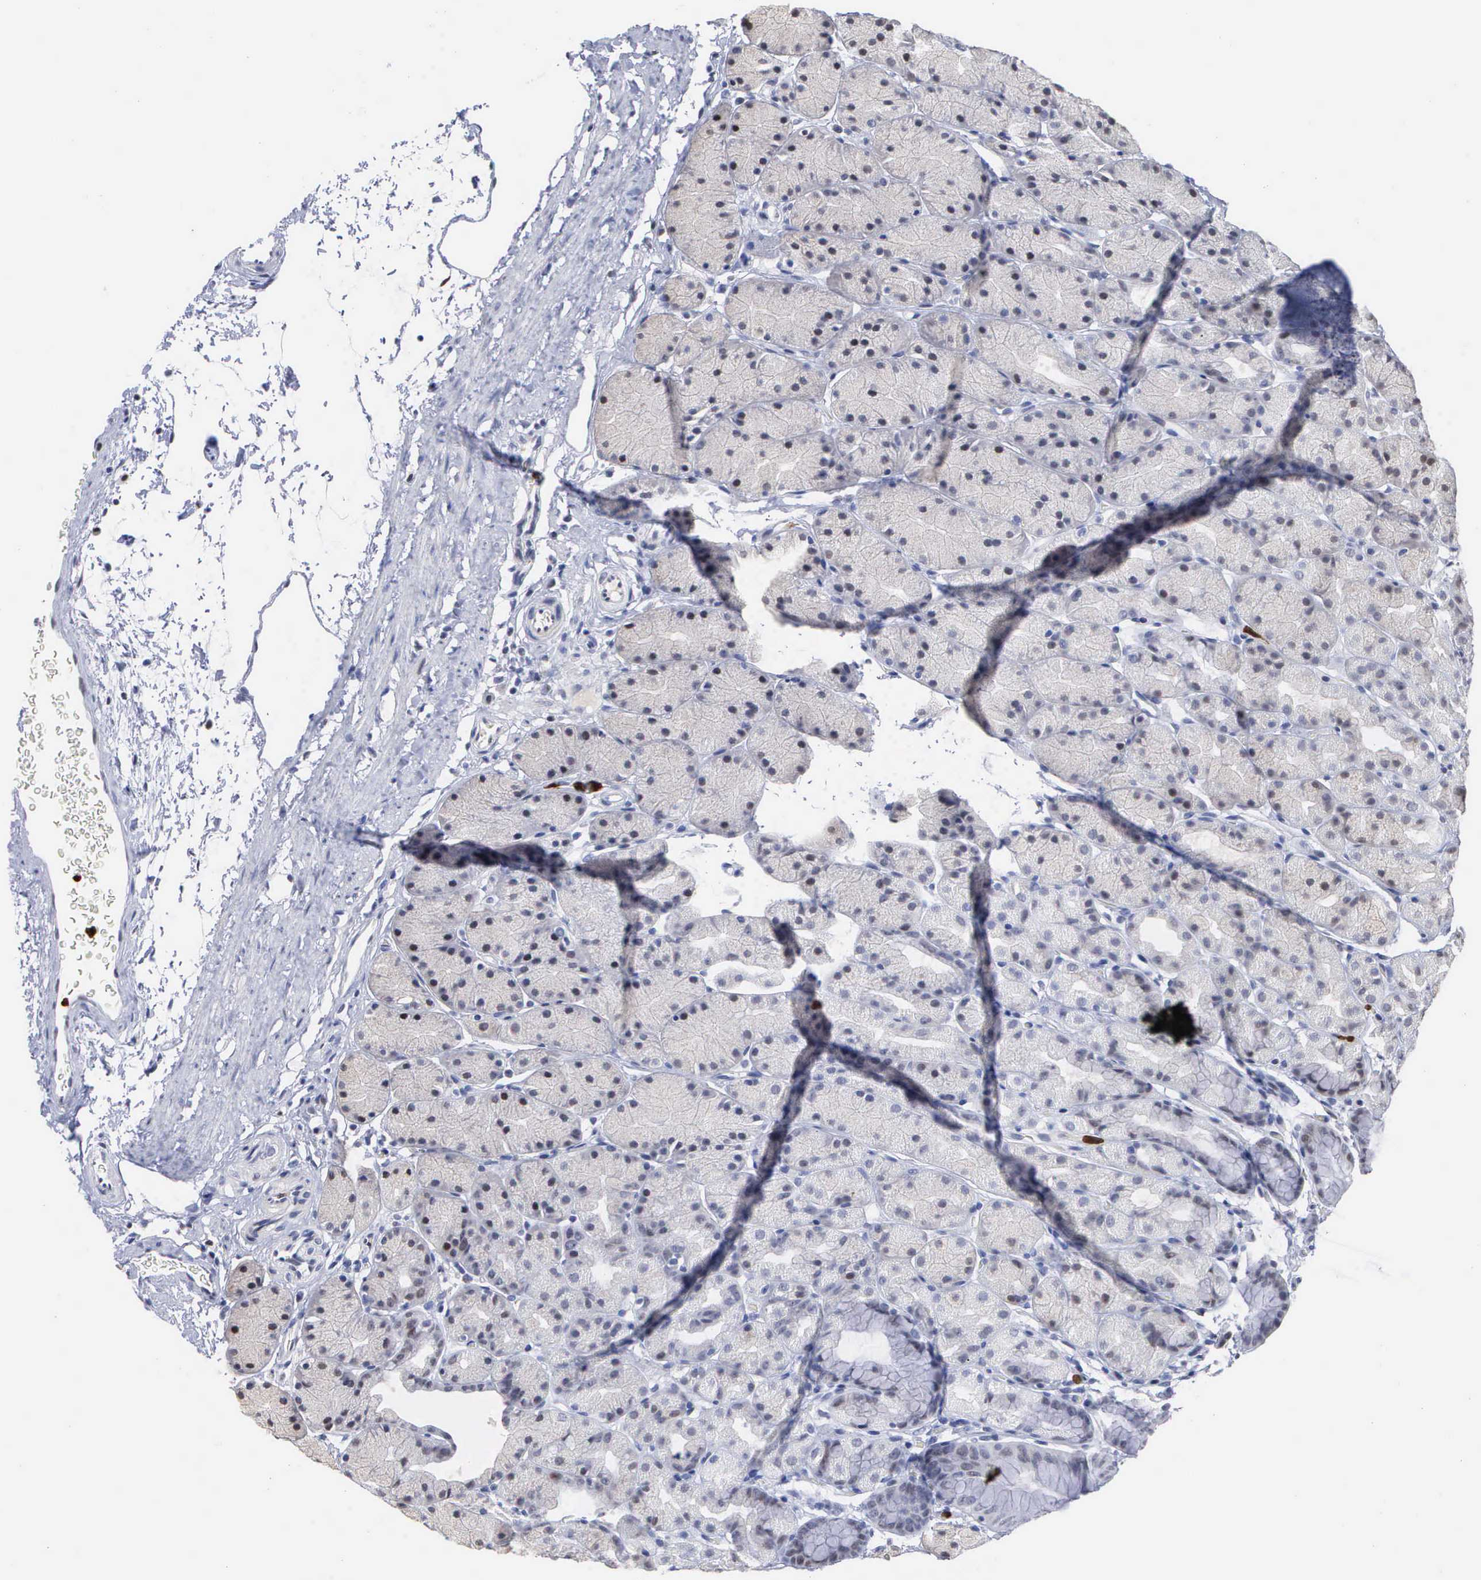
{"staining": {"intensity": "negative", "quantity": "none", "location": "none"}, "tissue": "stomach", "cell_type": "Glandular cells", "image_type": "normal", "snomed": [{"axis": "morphology", "description": "Adenocarcinoma, NOS"}, {"axis": "topography", "description": "Stomach, upper"}], "caption": "An image of stomach stained for a protein reveals no brown staining in glandular cells.", "gene": "SPIN3", "patient": {"sex": "male", "age": 47}}